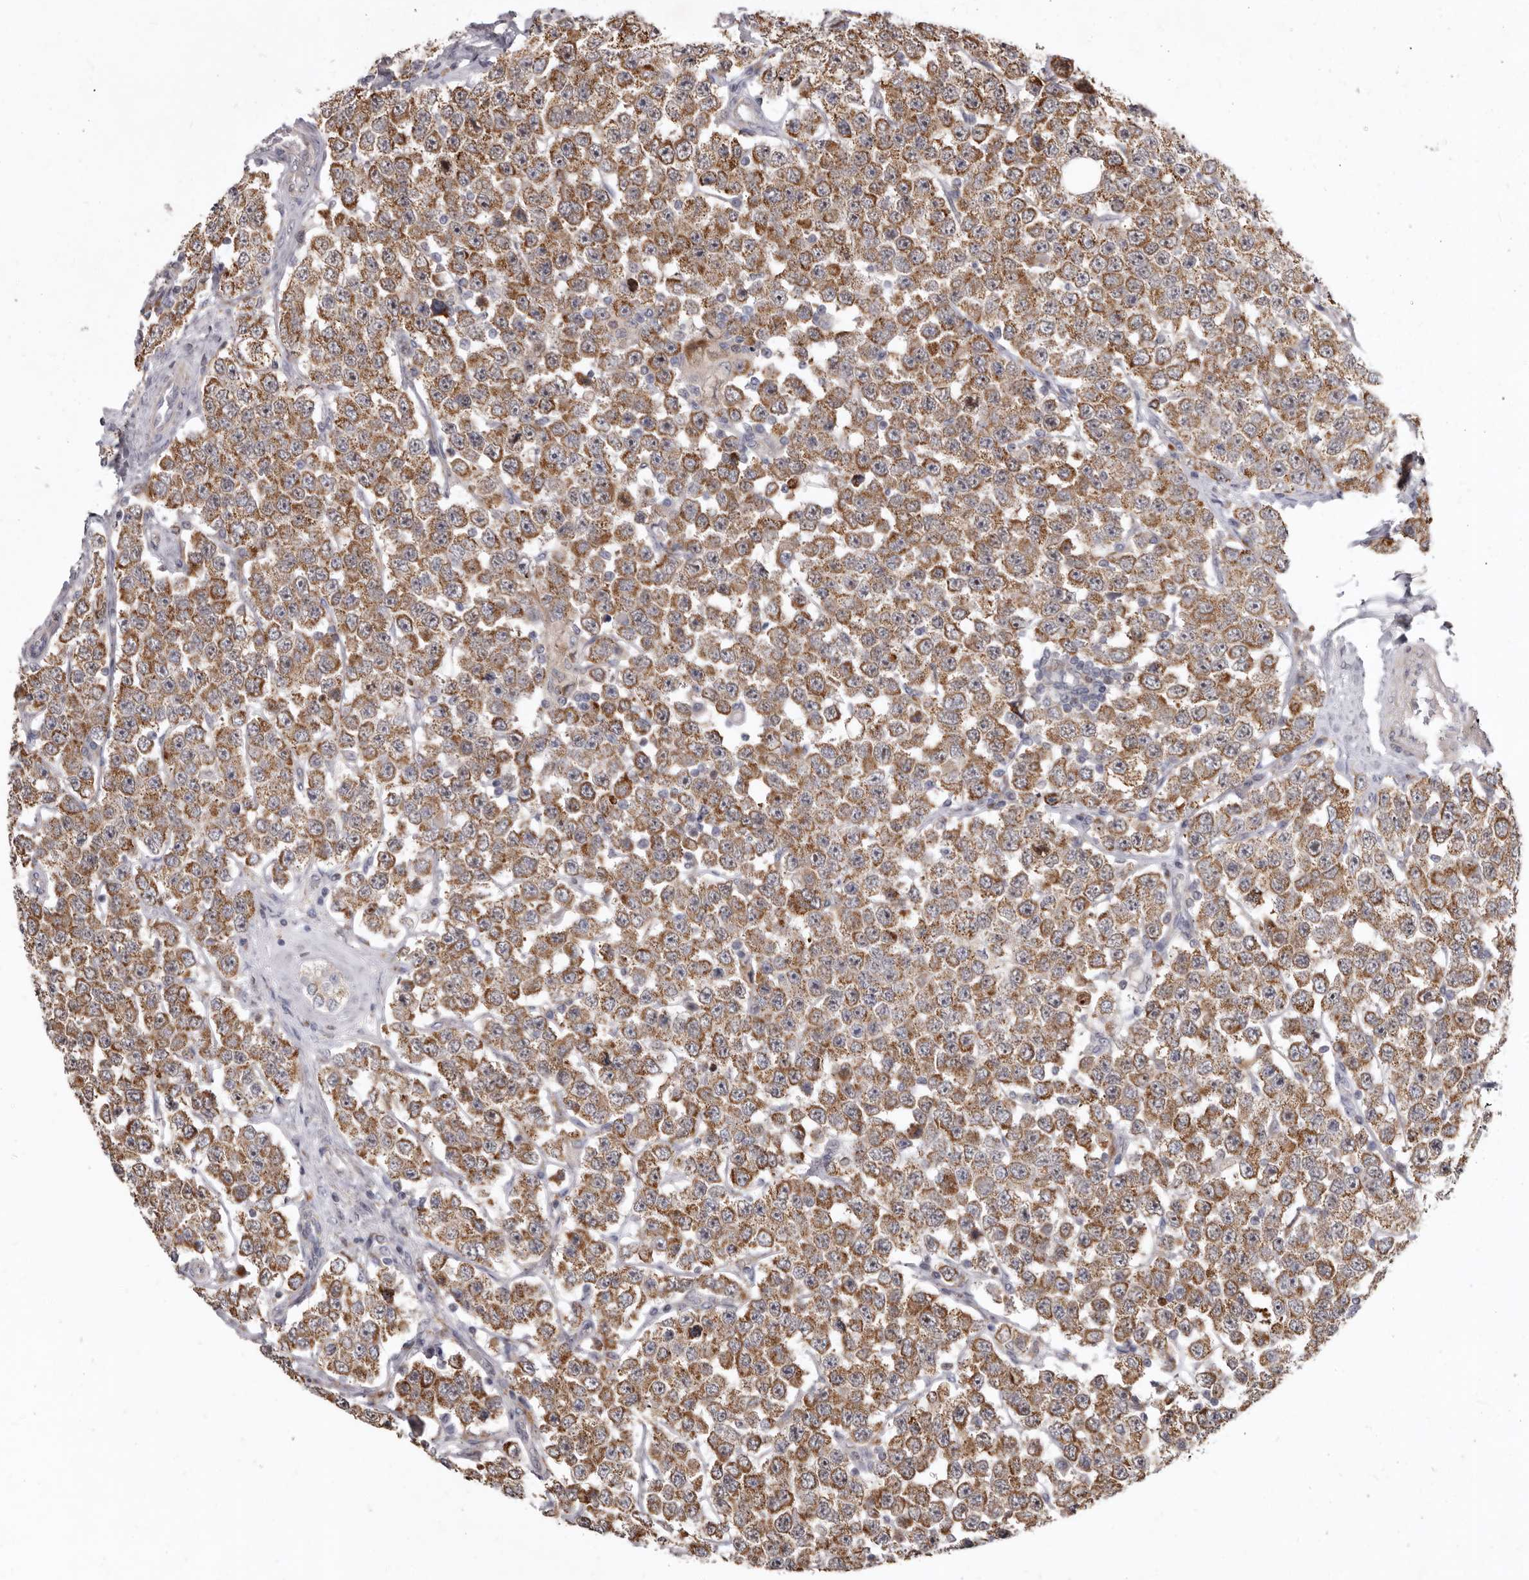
{"staining": {"intensity": "moderate", "quantity": ">75%", "location": "cytoplasmic/membranous"}, "tissue": "testis cancer", "cell_type": "Tumor cells", "image_type": "cancer", "snomed": [{"axis": "morphology", "description": "Seminoma, NOS"}, {"axis": "topography", "description": "Testis"}], "caption": "Immunohistochemical staining of human testis cancer (seminoma) exhibits medium levels of moderate cytoplasmic/membranous expression in approximately >75% of tumor cells.", "gene": "SMC4", "patient": {"sex": "male", "age": 28}}